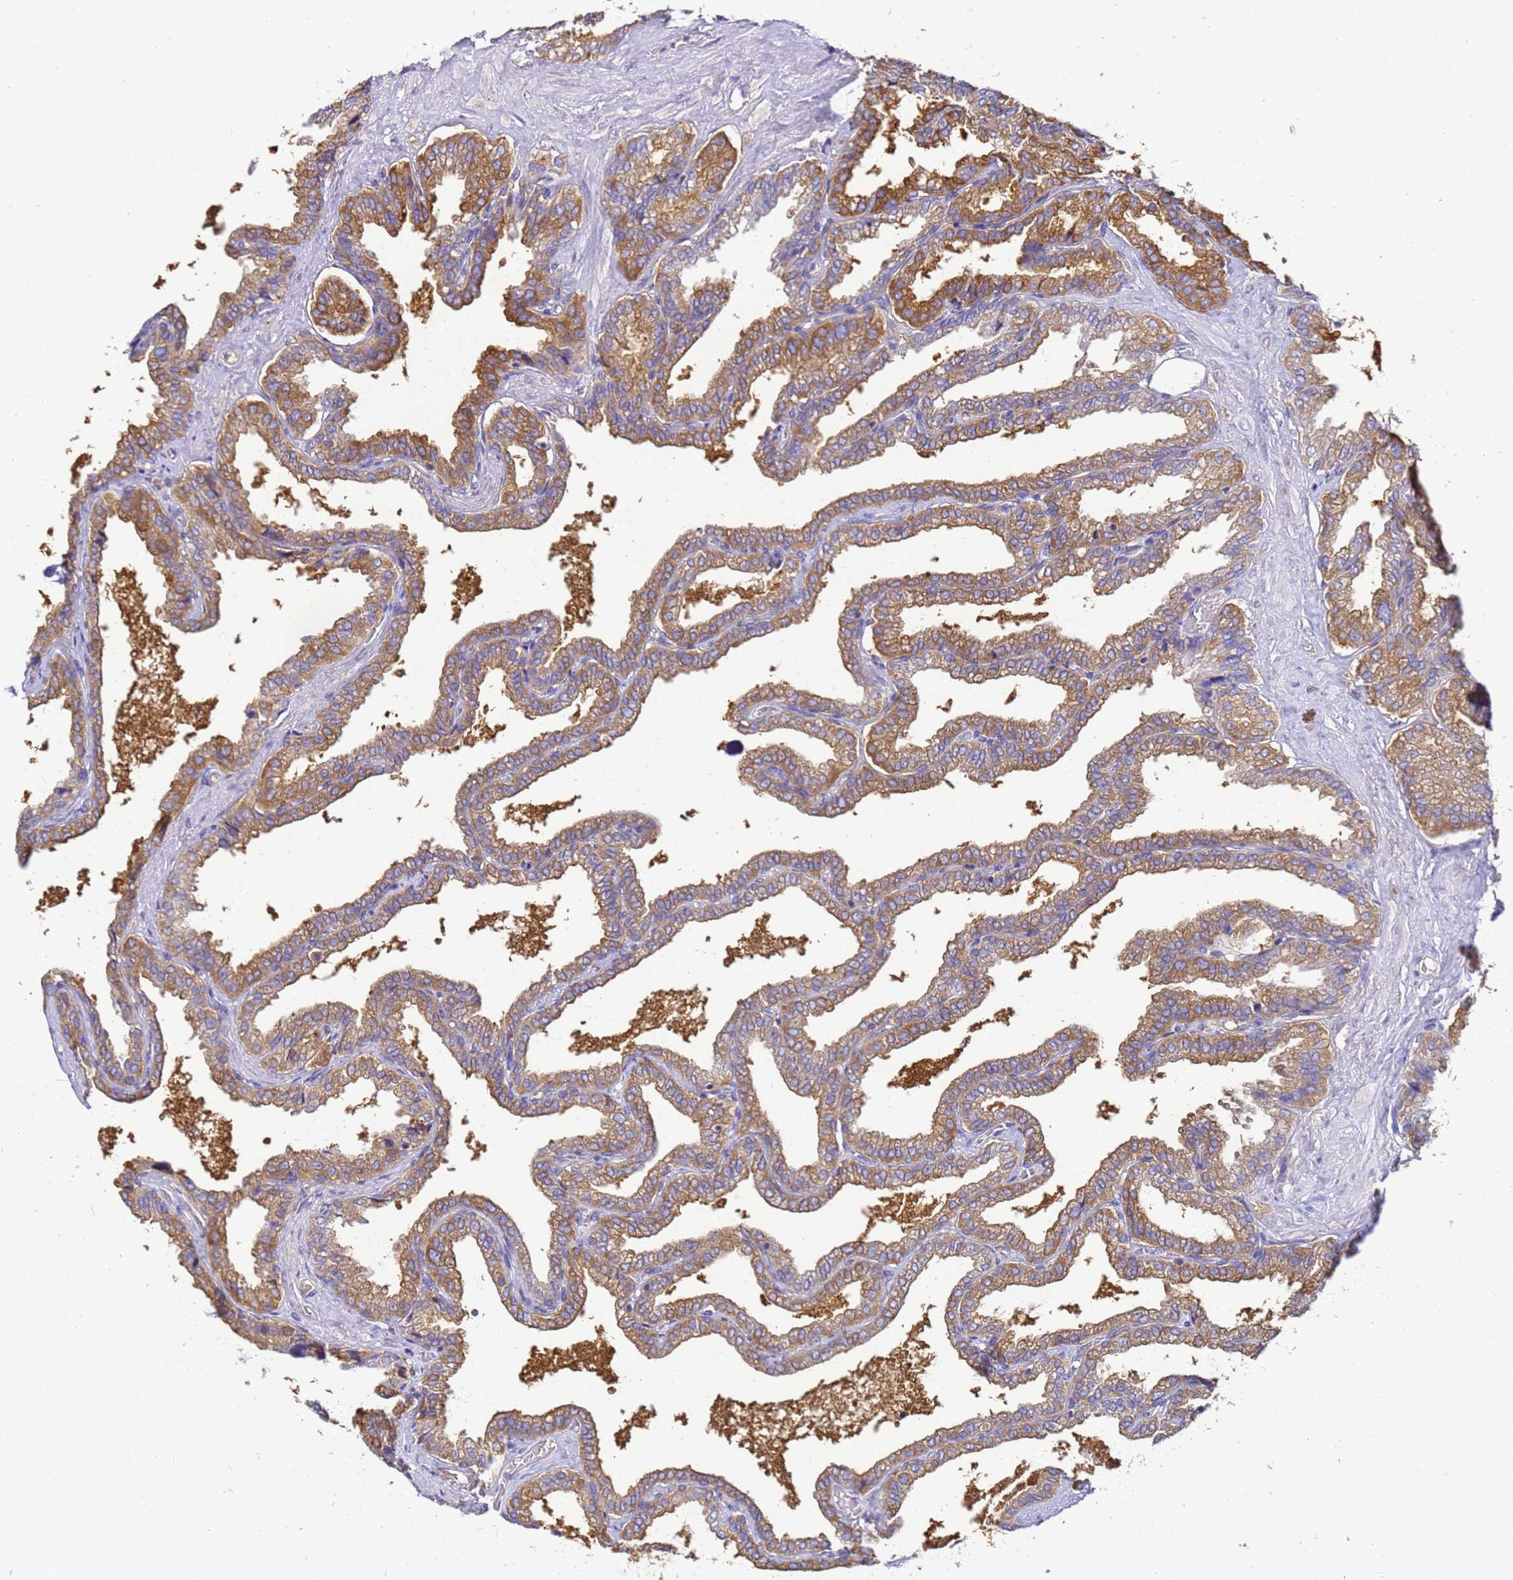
{"staining": {"intensity": "moderate", "quantity": ">75%", "location": "cytoplasmic/membranous"}, "tissue": "seminal vesicle", "cell_type": "Glandular cells", "image_type": "normal", "snomed": [{"axis": "morphology", "description": "Normal tissue, NOS"}, {"axis": "topography", "description": "Seminal veicle"}], "caption": "Seminal vesicle stained with a brown dye displays moderate cytoplasmic/membranous positive expression in approximately >75% of glandular cells.", "gene": "NARS1", "patient": {"sex": "male", "age": 46}}